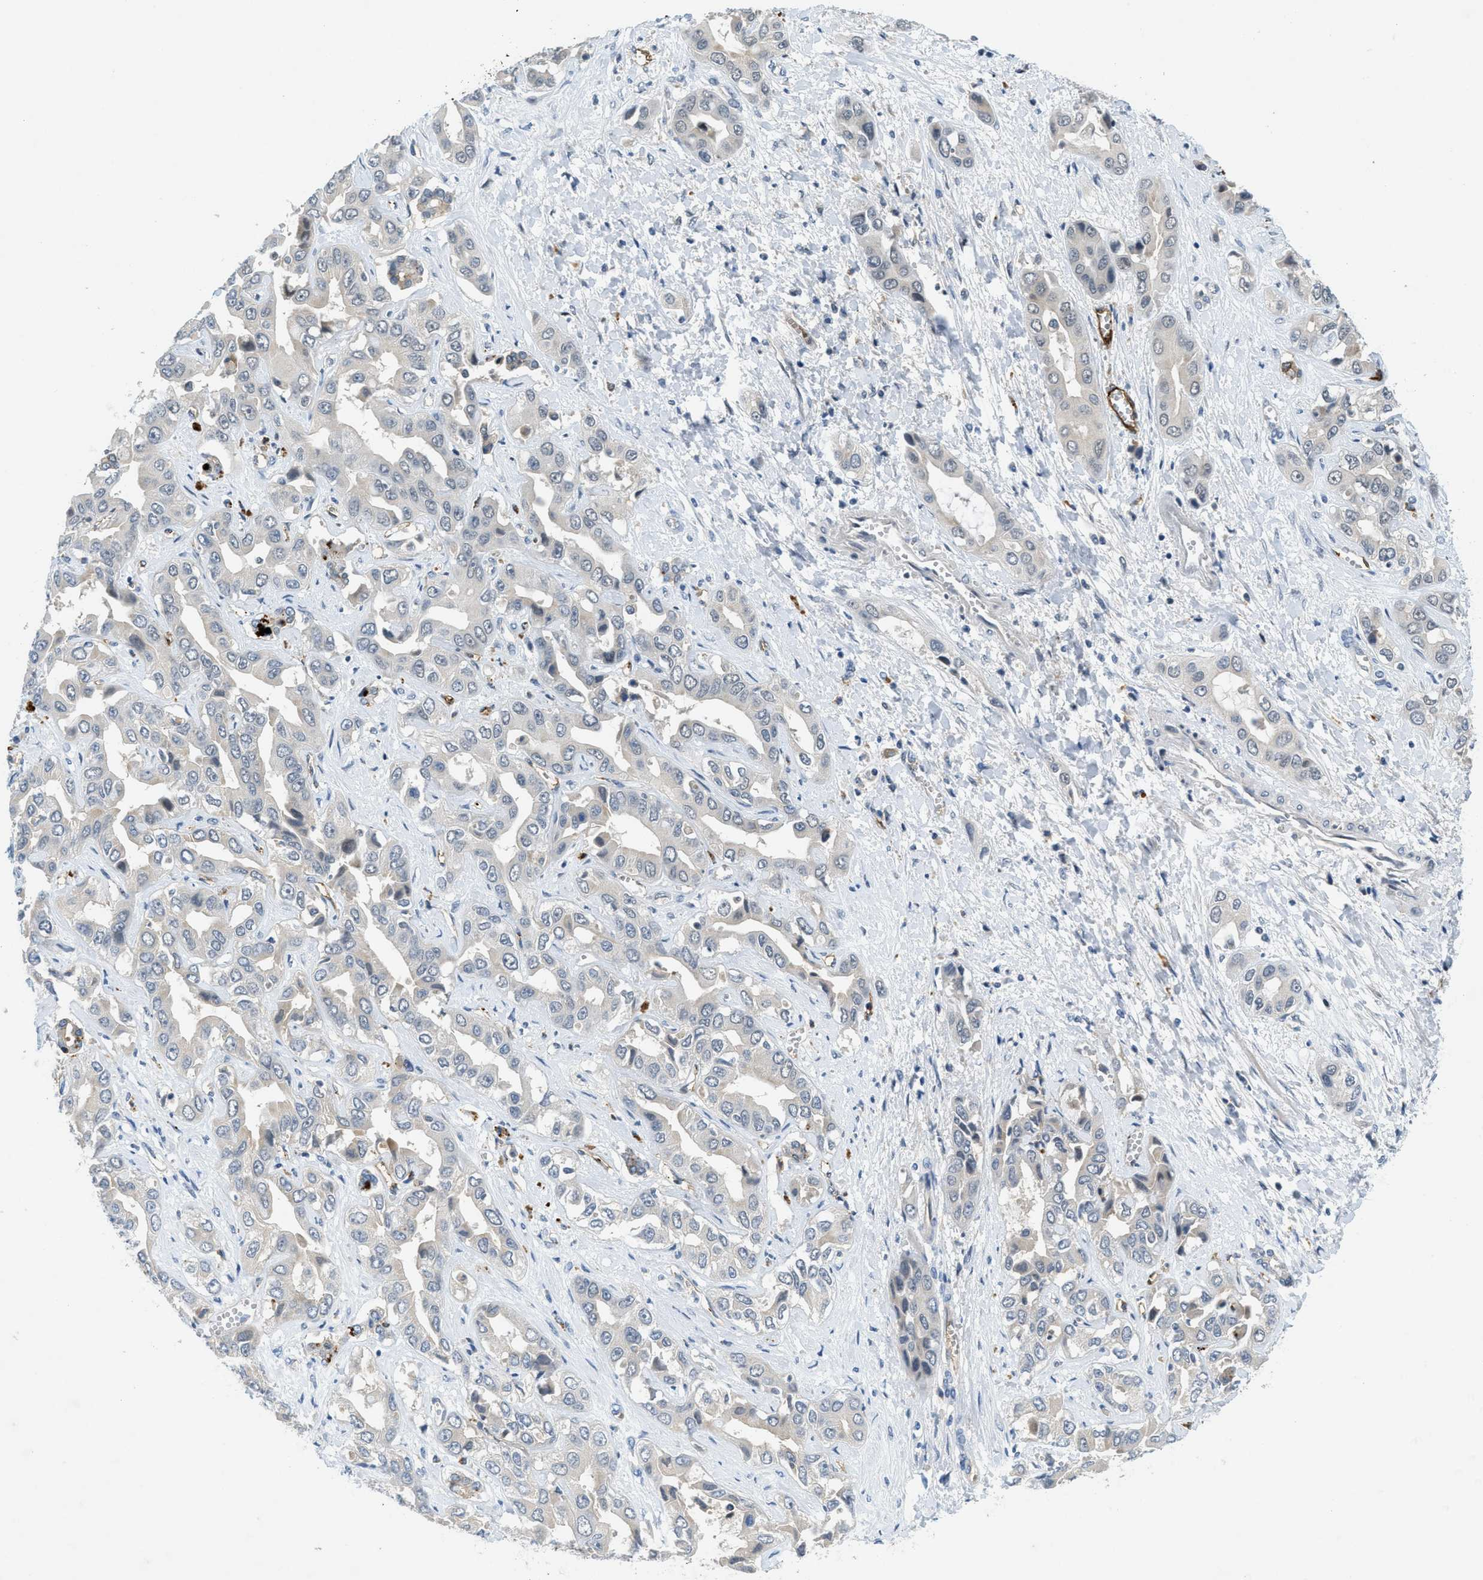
{"staining": {"intensity": "negative", "quantity": "none", "location": "none"}, "tissue": "liver cancer", "cell_type": "Tumor cells", "image_type": "cancer", "snomed": [{"axis": "morphology", "description": "Cholangiocarcinoma"}, {"axis": "topography", "description": "Liver"}], "caption": "This is a photomicrograph of immunohistochemistry (IHC) staining of liver cholangiocarcinoma, which shows no expression in tumor cells.", "gene": "SLCO2A1", "patient": {"sex": "female", "age": 52}}